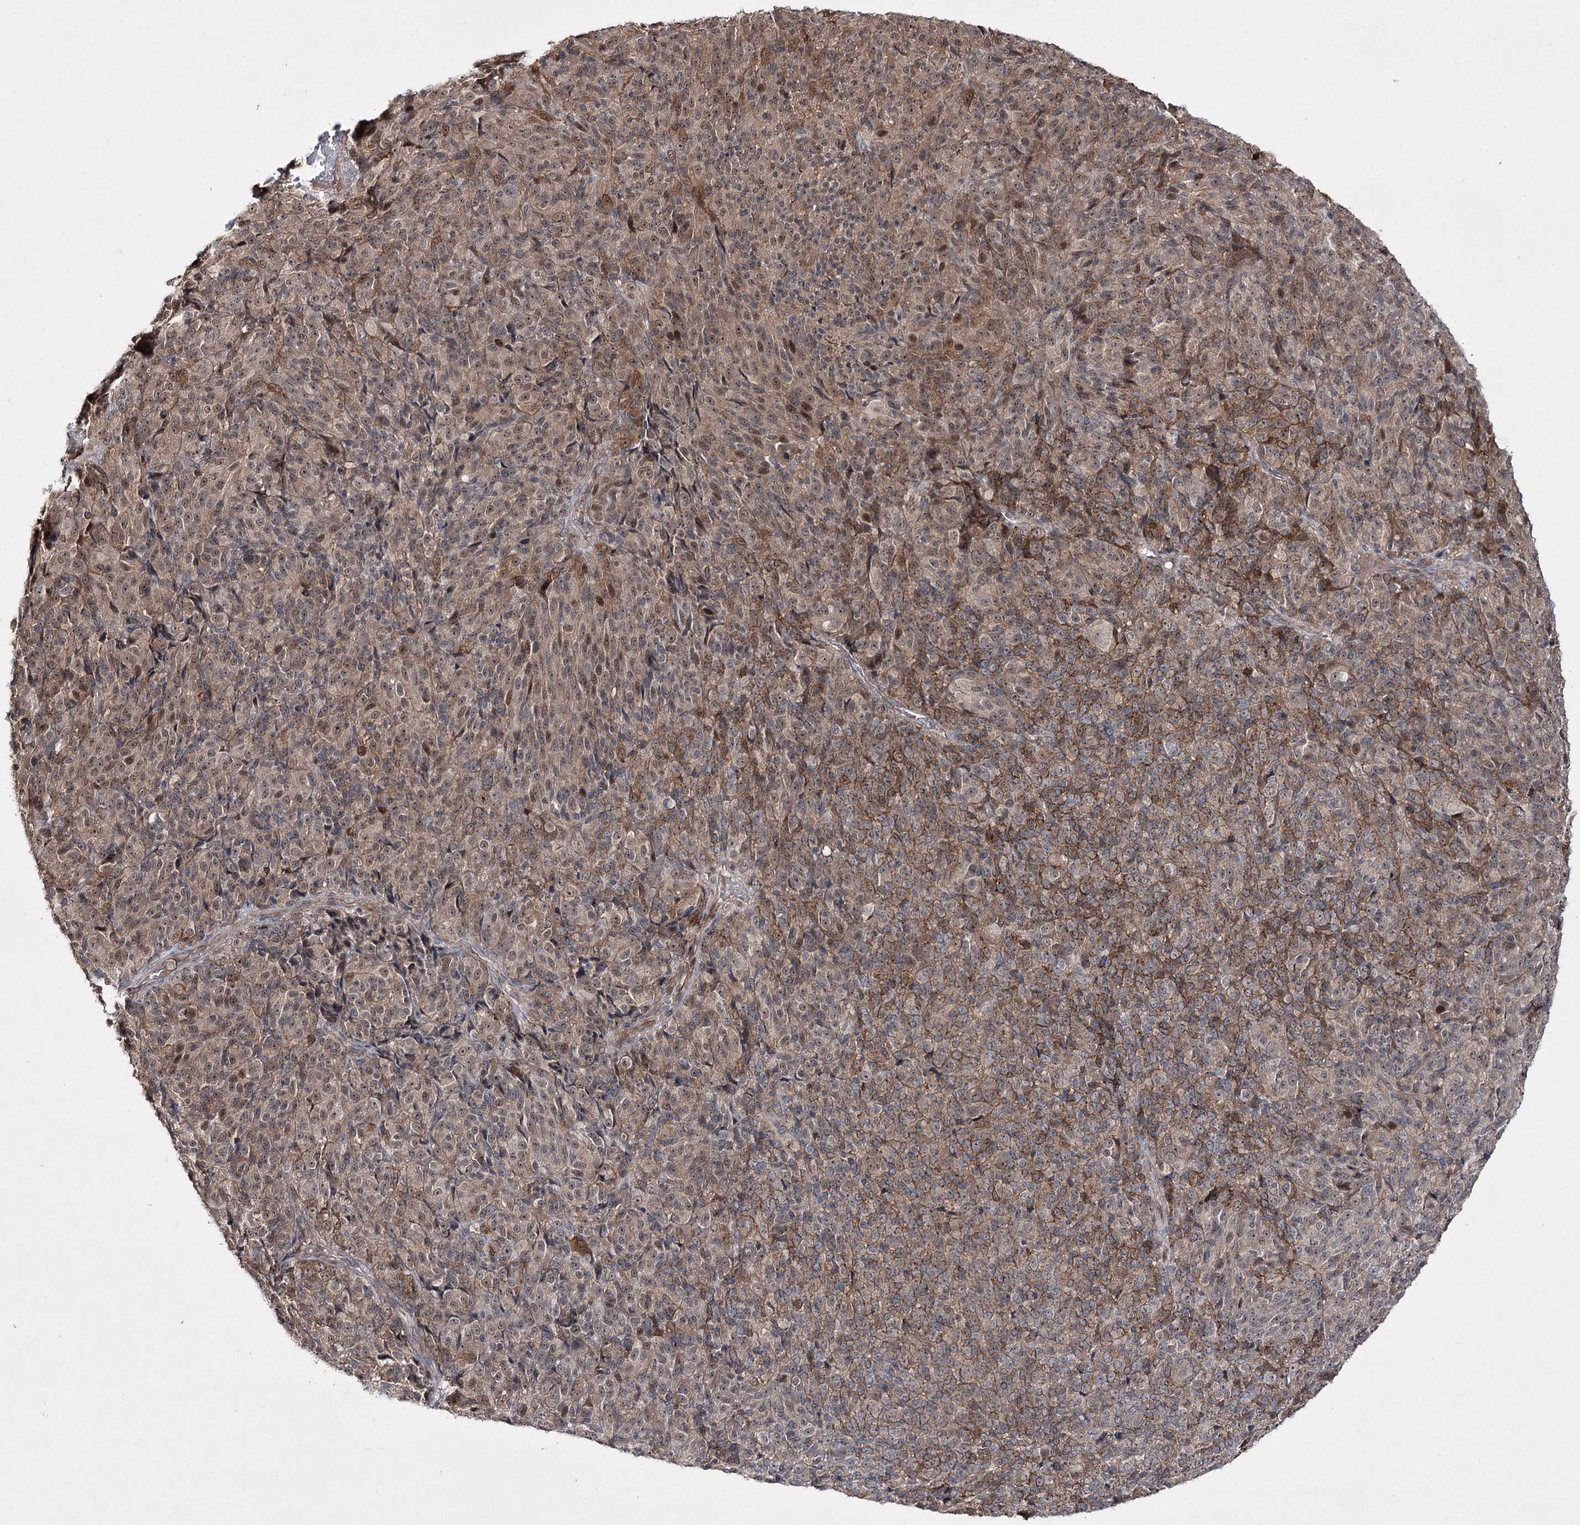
{"staining": {"intensity": "moderate", "quantity": ">75%", "location": "cytoplasmic/membranous,nuclear"}, "tissue": "melanoma", "cell_type": "Tumor cells", "image_type": "cancer", "snomed": [{"axis": "morphology", "description": "Malignant melanoma, Metastatic site"}, {"axis": "topography", "description": "Brain"}], "caption": "A histopathology image showing moderate cytoplasmic/membranous and nuclear staining in about >75% of tumor cells in malignant melanoma (metastatic site), as visualized by brown immunohistochemical staining.", "gene": "HOXC11", "patient": {"sex": "female", "age": 56}}